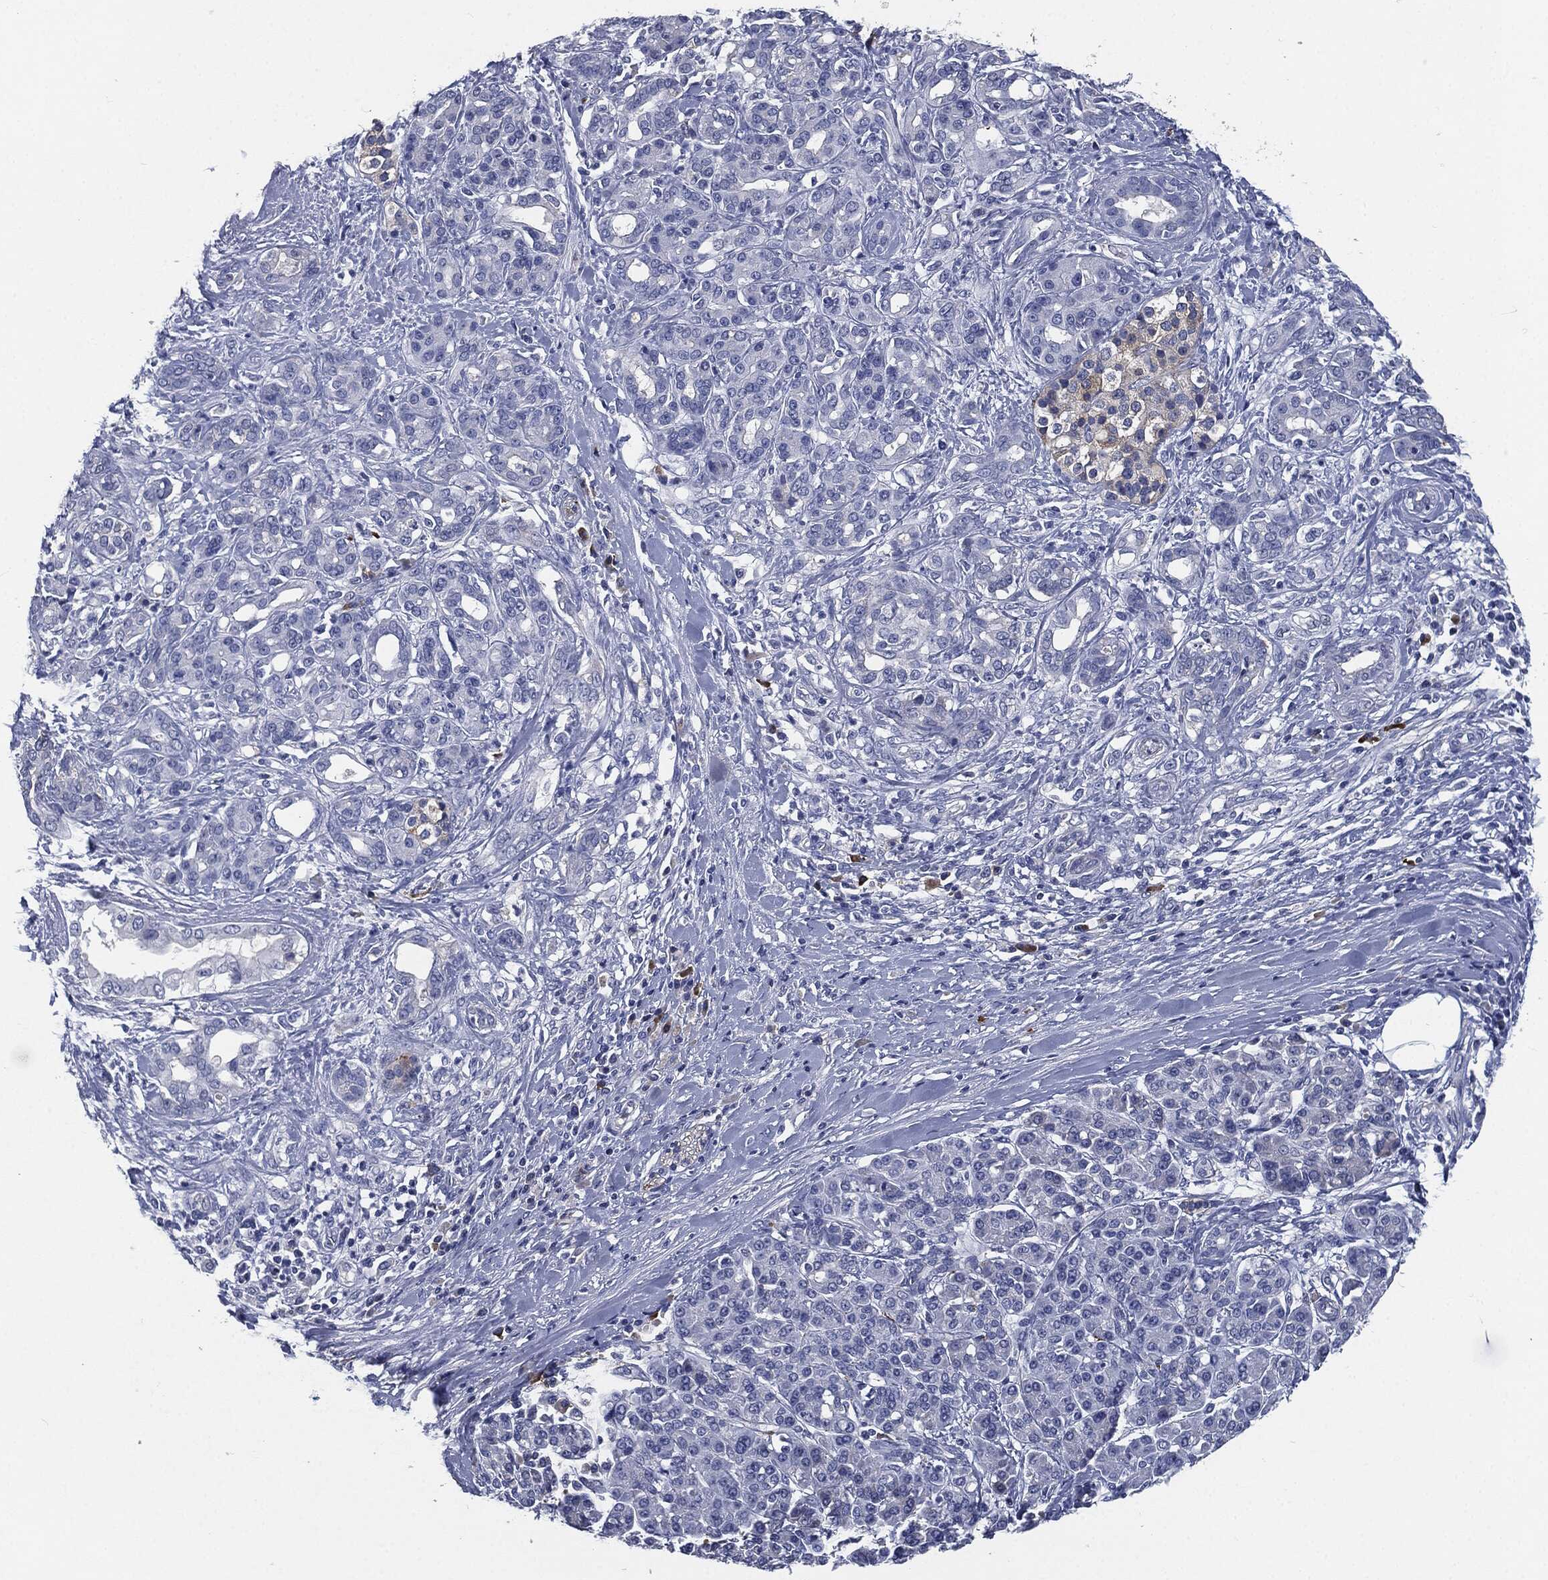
{"staining": {"intensity": "negative", "quantity": "none", "location": "none"}, "tissue": "pancreatic cancer", "cell_type": "Tumor cells", "image_type": "cancer", "snomed": [{"axis": "morphology", "description": "Adenocarcinoma, NOS"}, {"axis": "topography", "description": "Pancreas"}], "caption": "This is an immunohistochemistry micrograph of human adenocarcinoma (pancreatic). There is no staining in tumor cells.", "gene": "CD27", "patient": {"sex": "female", "age": 56}}